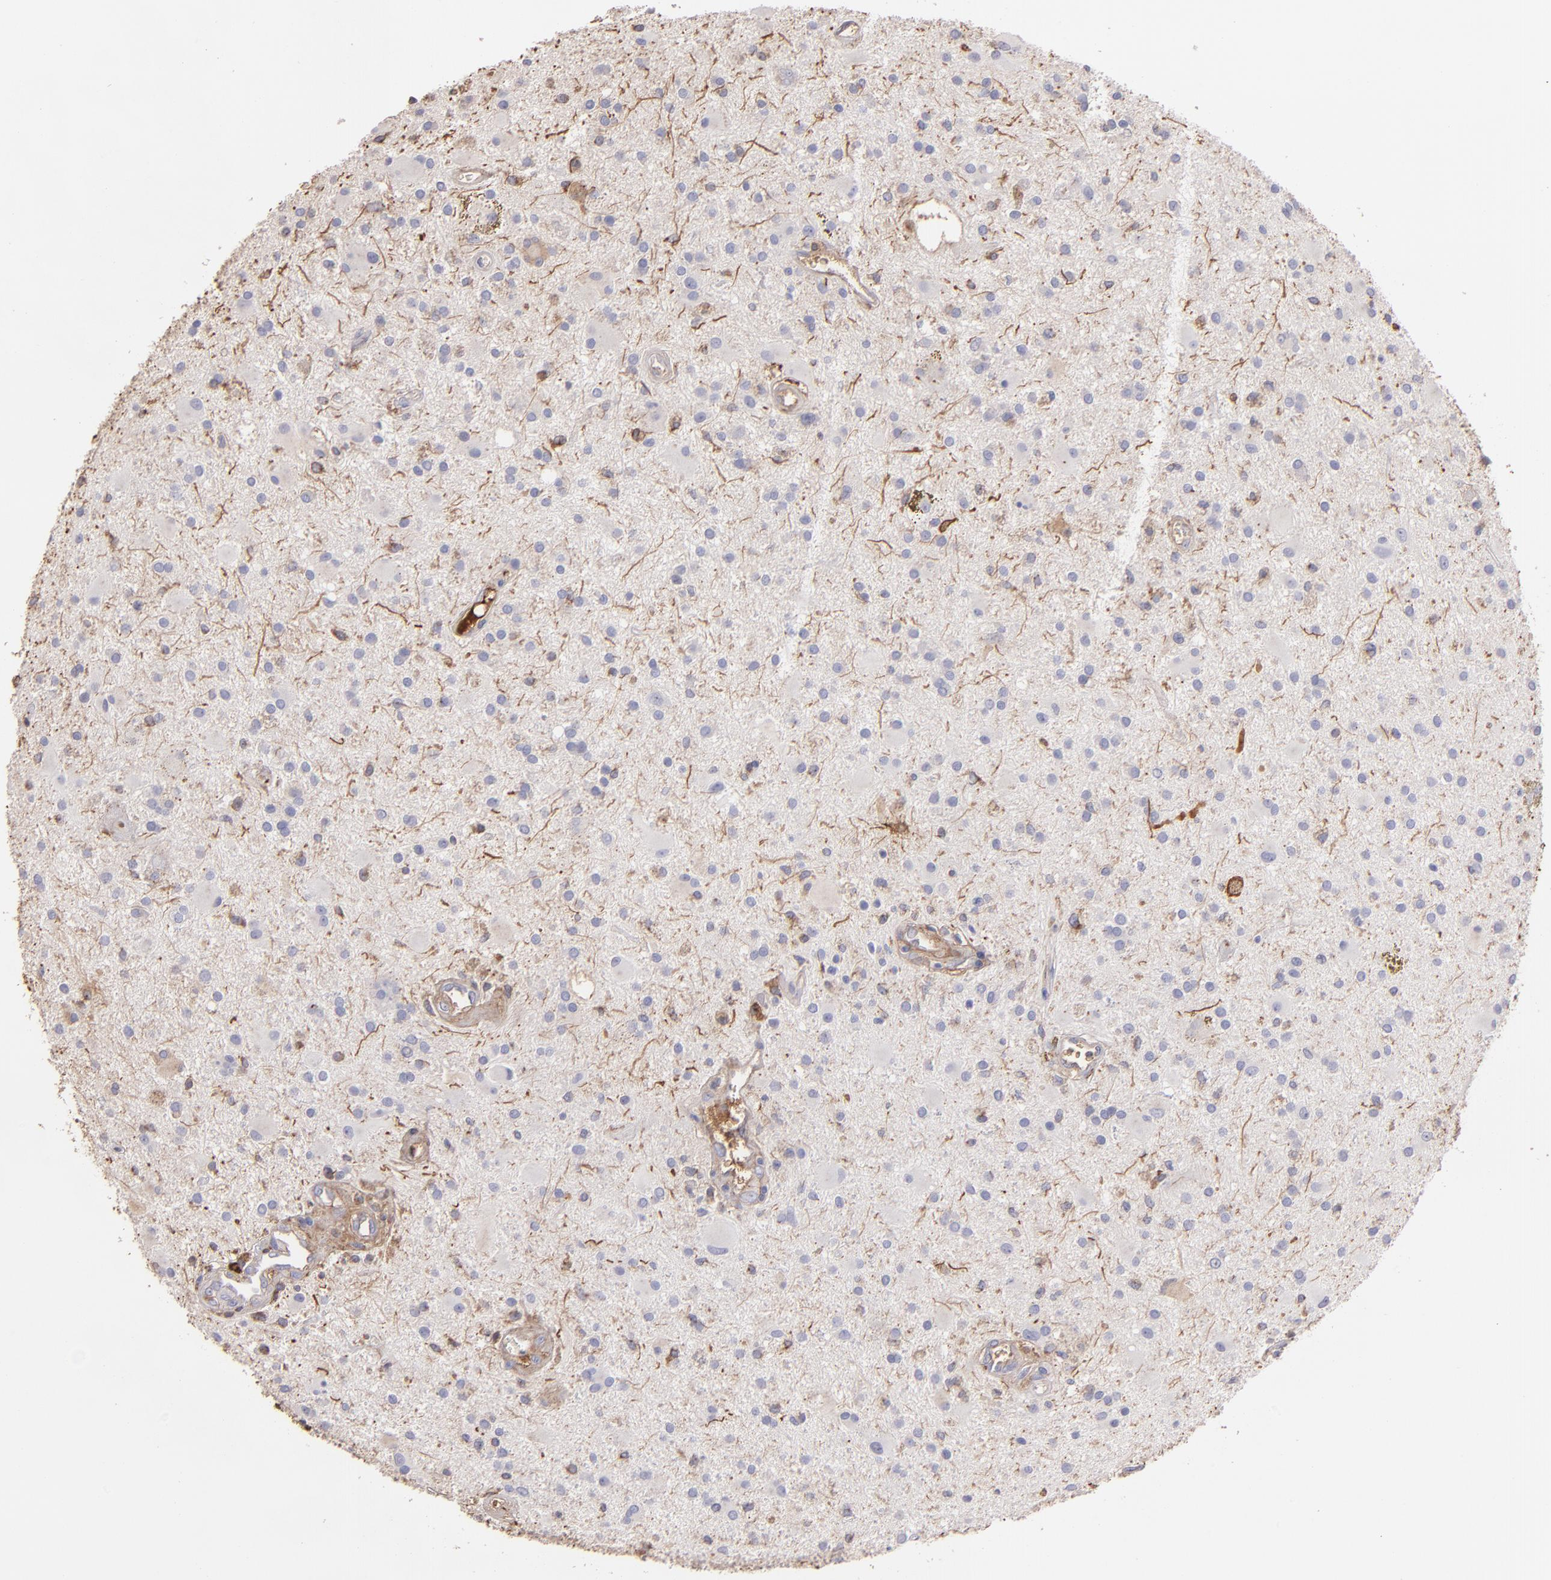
{"staining": {"intensity": "negative", "quantity": "none", "location": "none"}, "tissue": "glioma", "cell_type": "Tumor cells", "image_type": "cancer", "snomed": [{"axis": "morphology", "description": "Glioma, malignant, Low grade"}, {"axis": "topography", "description": "Brain"}], "caption": "Tumor cells are negative for brown protein staining in glioma. The staining was performed using DAB (3,3'-diaminobenzidine) to visualize the protein expression in brown, while the nuclei were stained in blue with hematoxylin (Magnification: 20x).", "gene": "C1QA", "patient": {"sex": "male", "age": 58}}